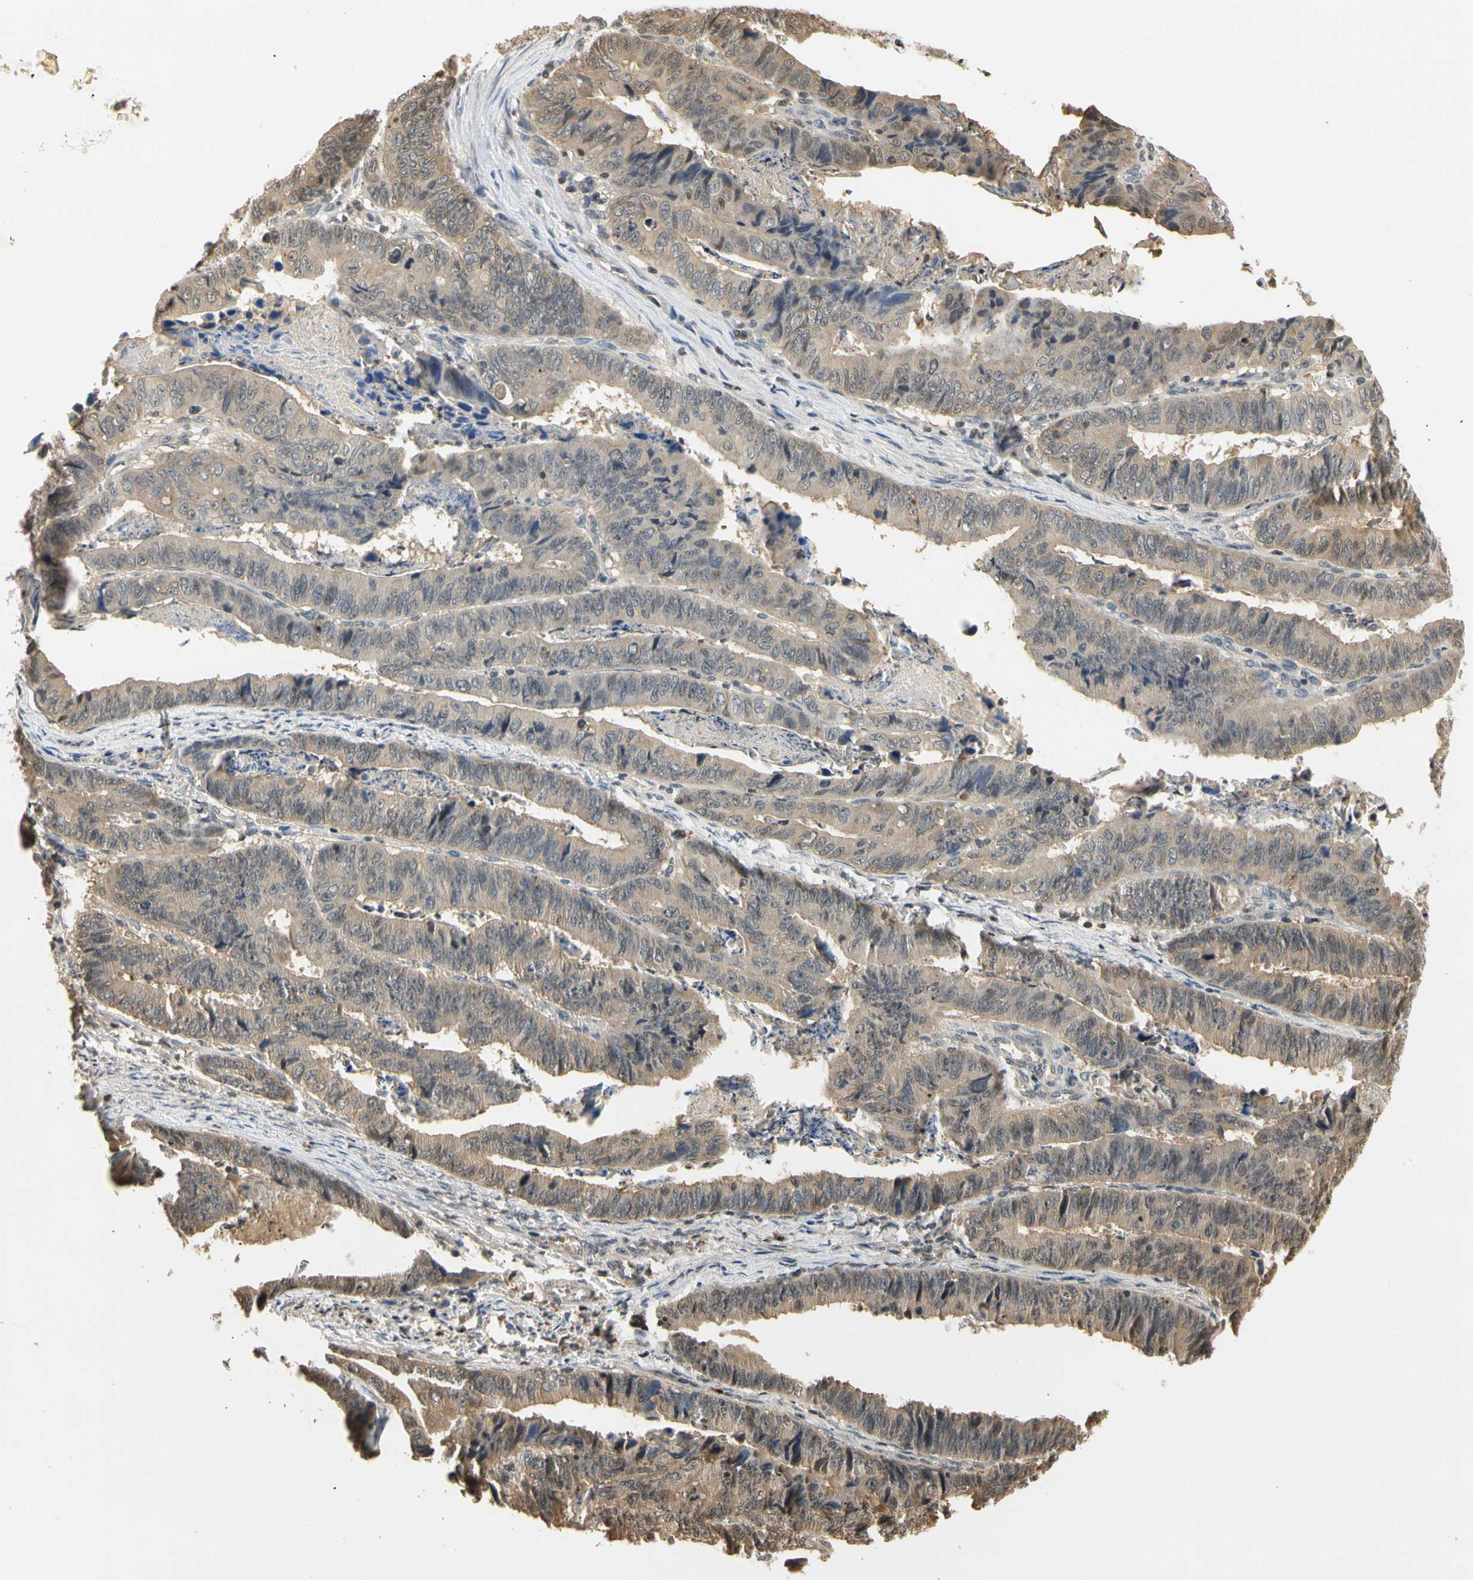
{"staining": {"intensity": "moderate", "quantity": ">75%", "location": "cytoplasmic/membranous"}, "tissue": "stomach cancer", "cell_type": "Tumor cells", "image_type": "cancer", "snomed": [{"axis": "morphology", "description": "Adenocarcinoma, NOS"}, {"axis": "topography", "description": "Stomach, lower"}], "caption": "Immunohistochemistry of stomach cancer shows medium levels of moderate cytoplasmic/membranous expression in about >75% of tumor cells.", "gene": "SOD1", "patient": {"sex": "male", "age": 77}}